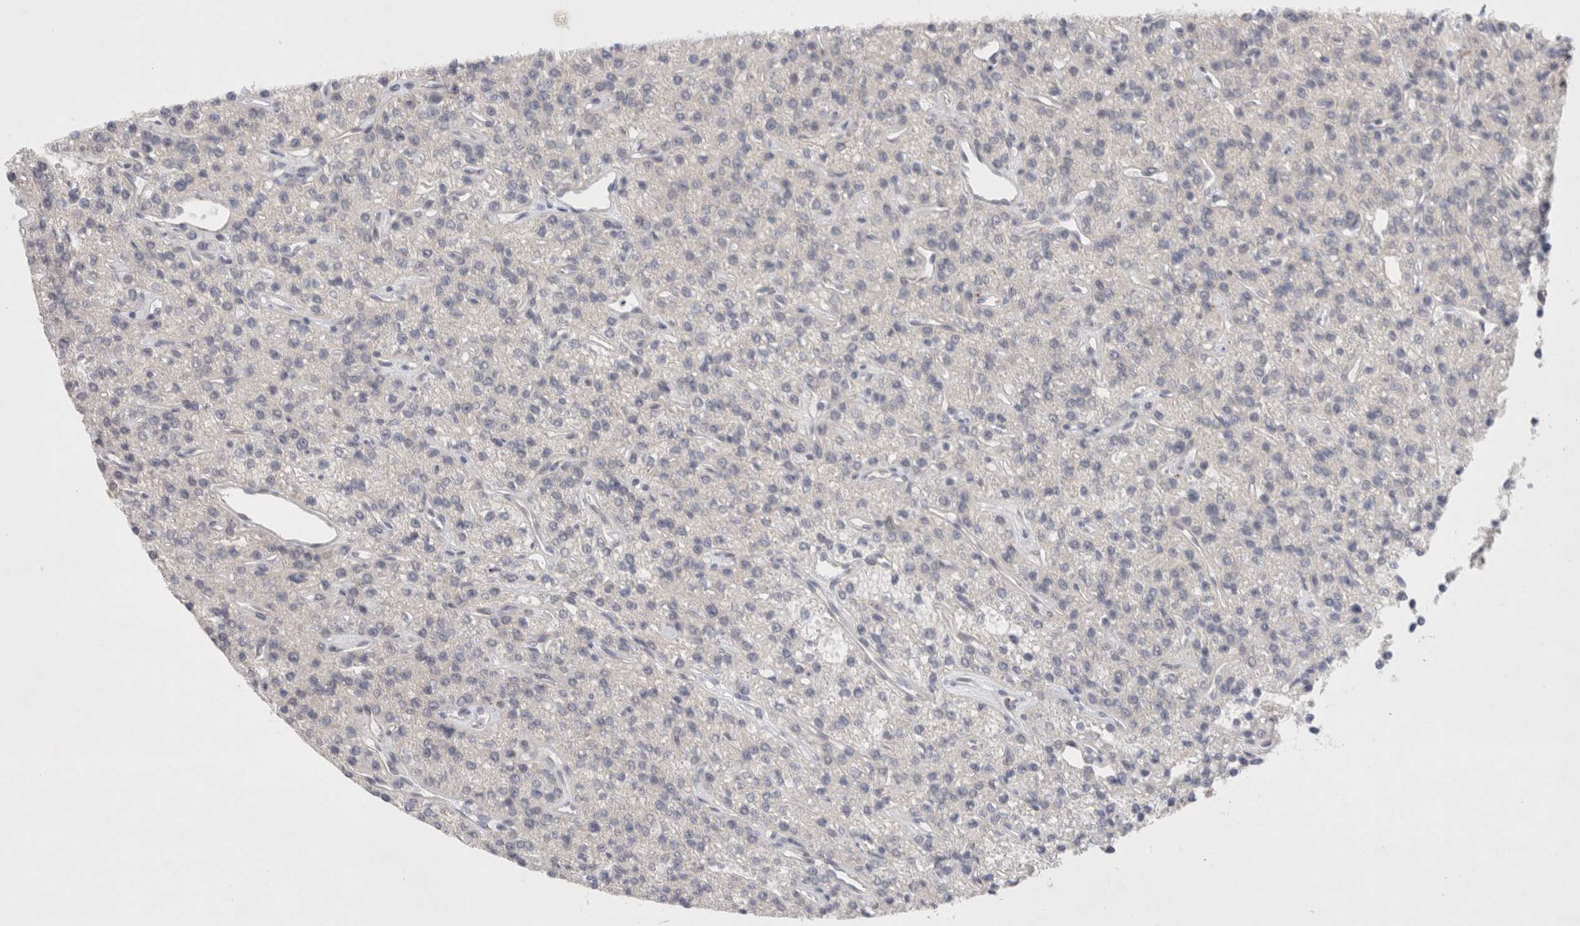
{"staining": {"intensity": "moderate", "quantity": "25%-75%", "location": "cytoplasmic/membranous"}, "tissue": "parathyroid gland", "cell_type": "Glandular cells", "image_type": "normal", "snomed": [{"axis": "morphology", "description": "Normal tissue, NOS"}, {"axis": "topography", "description": "Parathyroid gland"}], "caption": "Parathyroid gland stained with DAB (3,3'-diaminobenzidine) immunohistochemistry shows medium levels of moderate cytoplasmic/membranous expression in about 25%-75% of glandular cells. Nuclei are stained in blue.", "gene": "BICD2", "patient": {"sex": "male", "age": 46}}